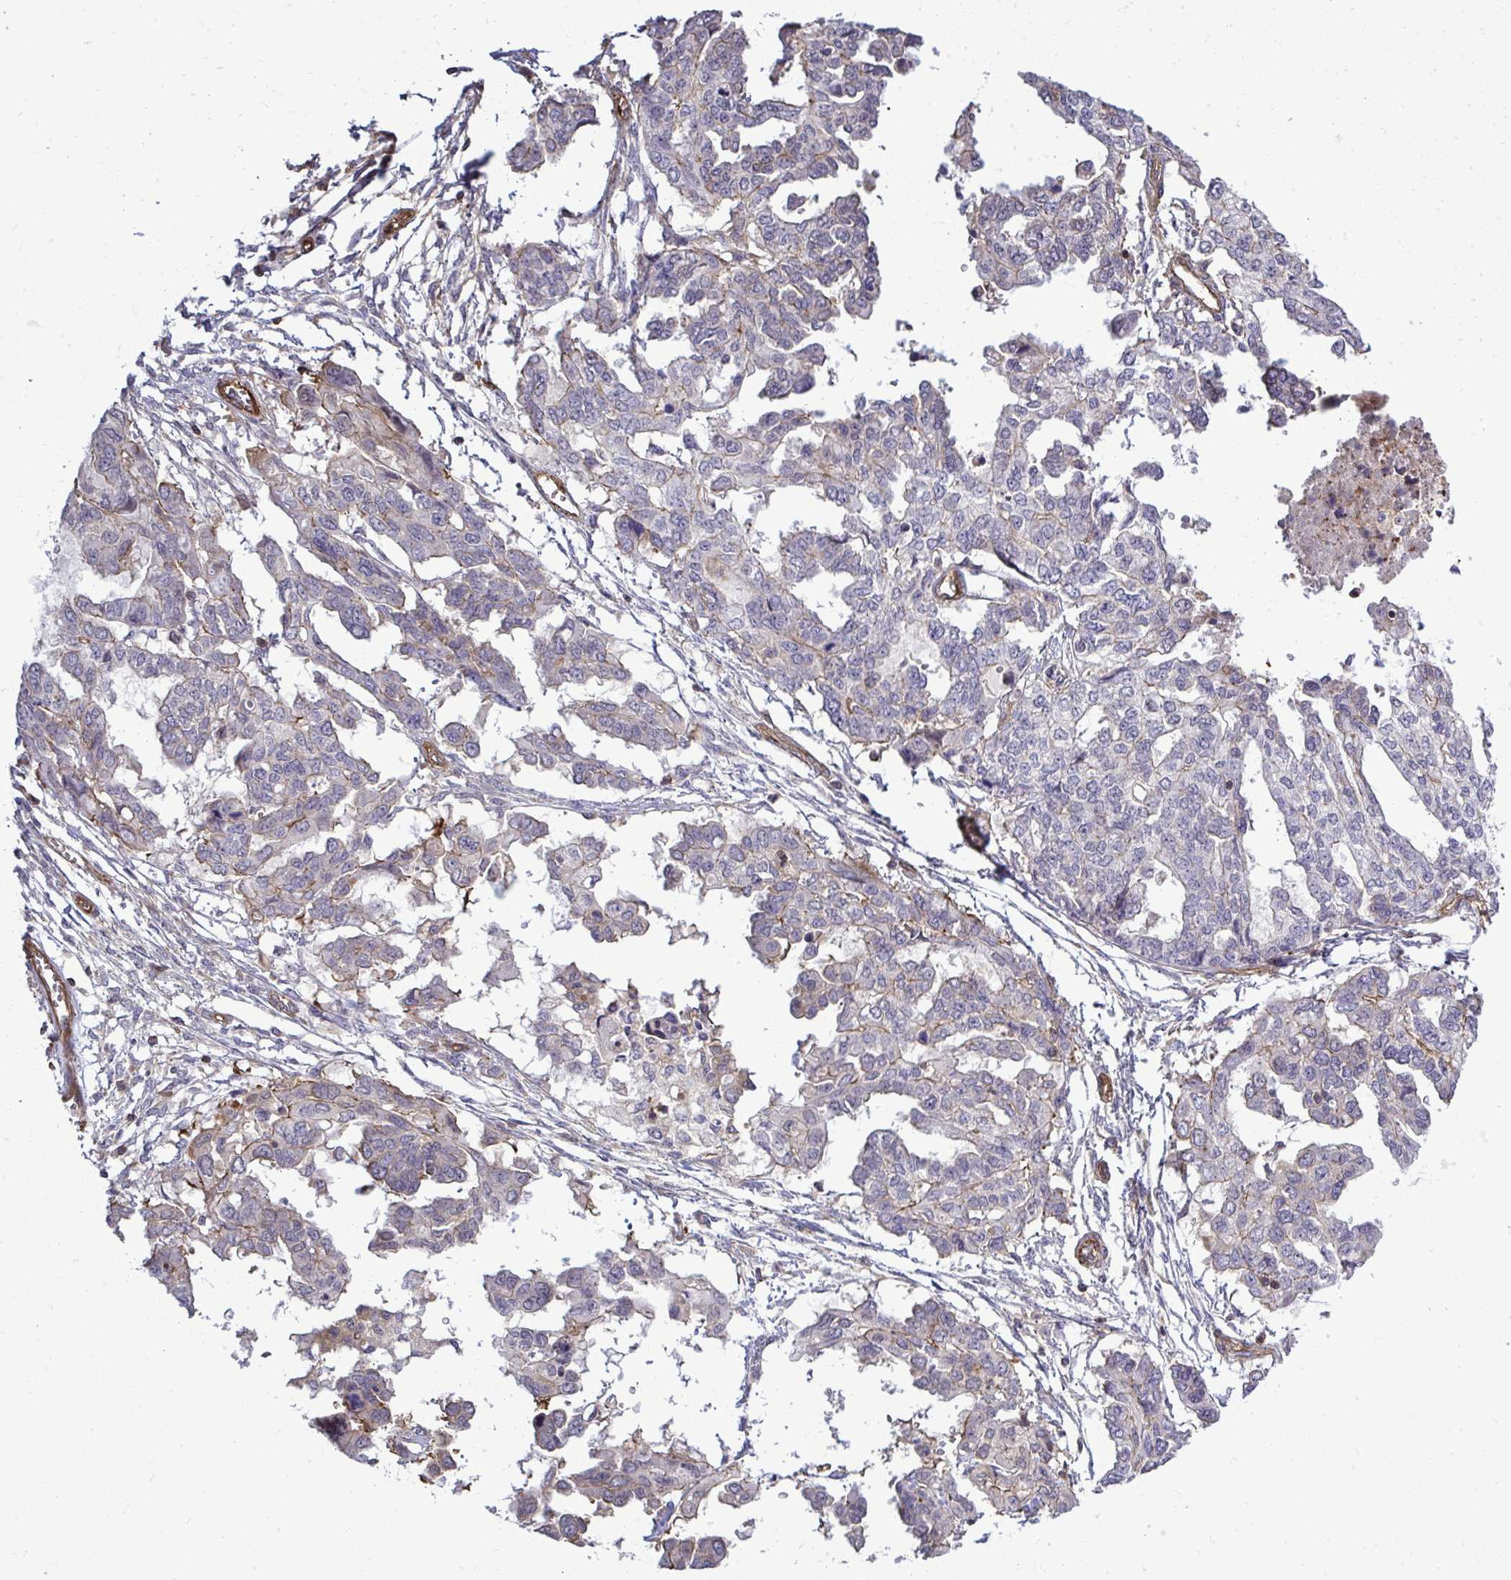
{"staining": {"intensity": "weak", "quantity": "<25%", "location": "cytoplasmic/membranous"}, "tissue": "ovarian cancer", "cell_type": "Tumor cells", "image_type": "cancer", "snomed": [{"axis": "morphology", "description": "Cystadenocarcinoma, serous, NOS"}, {"axis": "topography", "description": "Ovary"}], "caption": "Ovarian cancer was stained to show a protein in brown. There is no significant positivity in tumor cells.", "gene": "FUT10", "patient": {"sex": "female", "age": 53}}